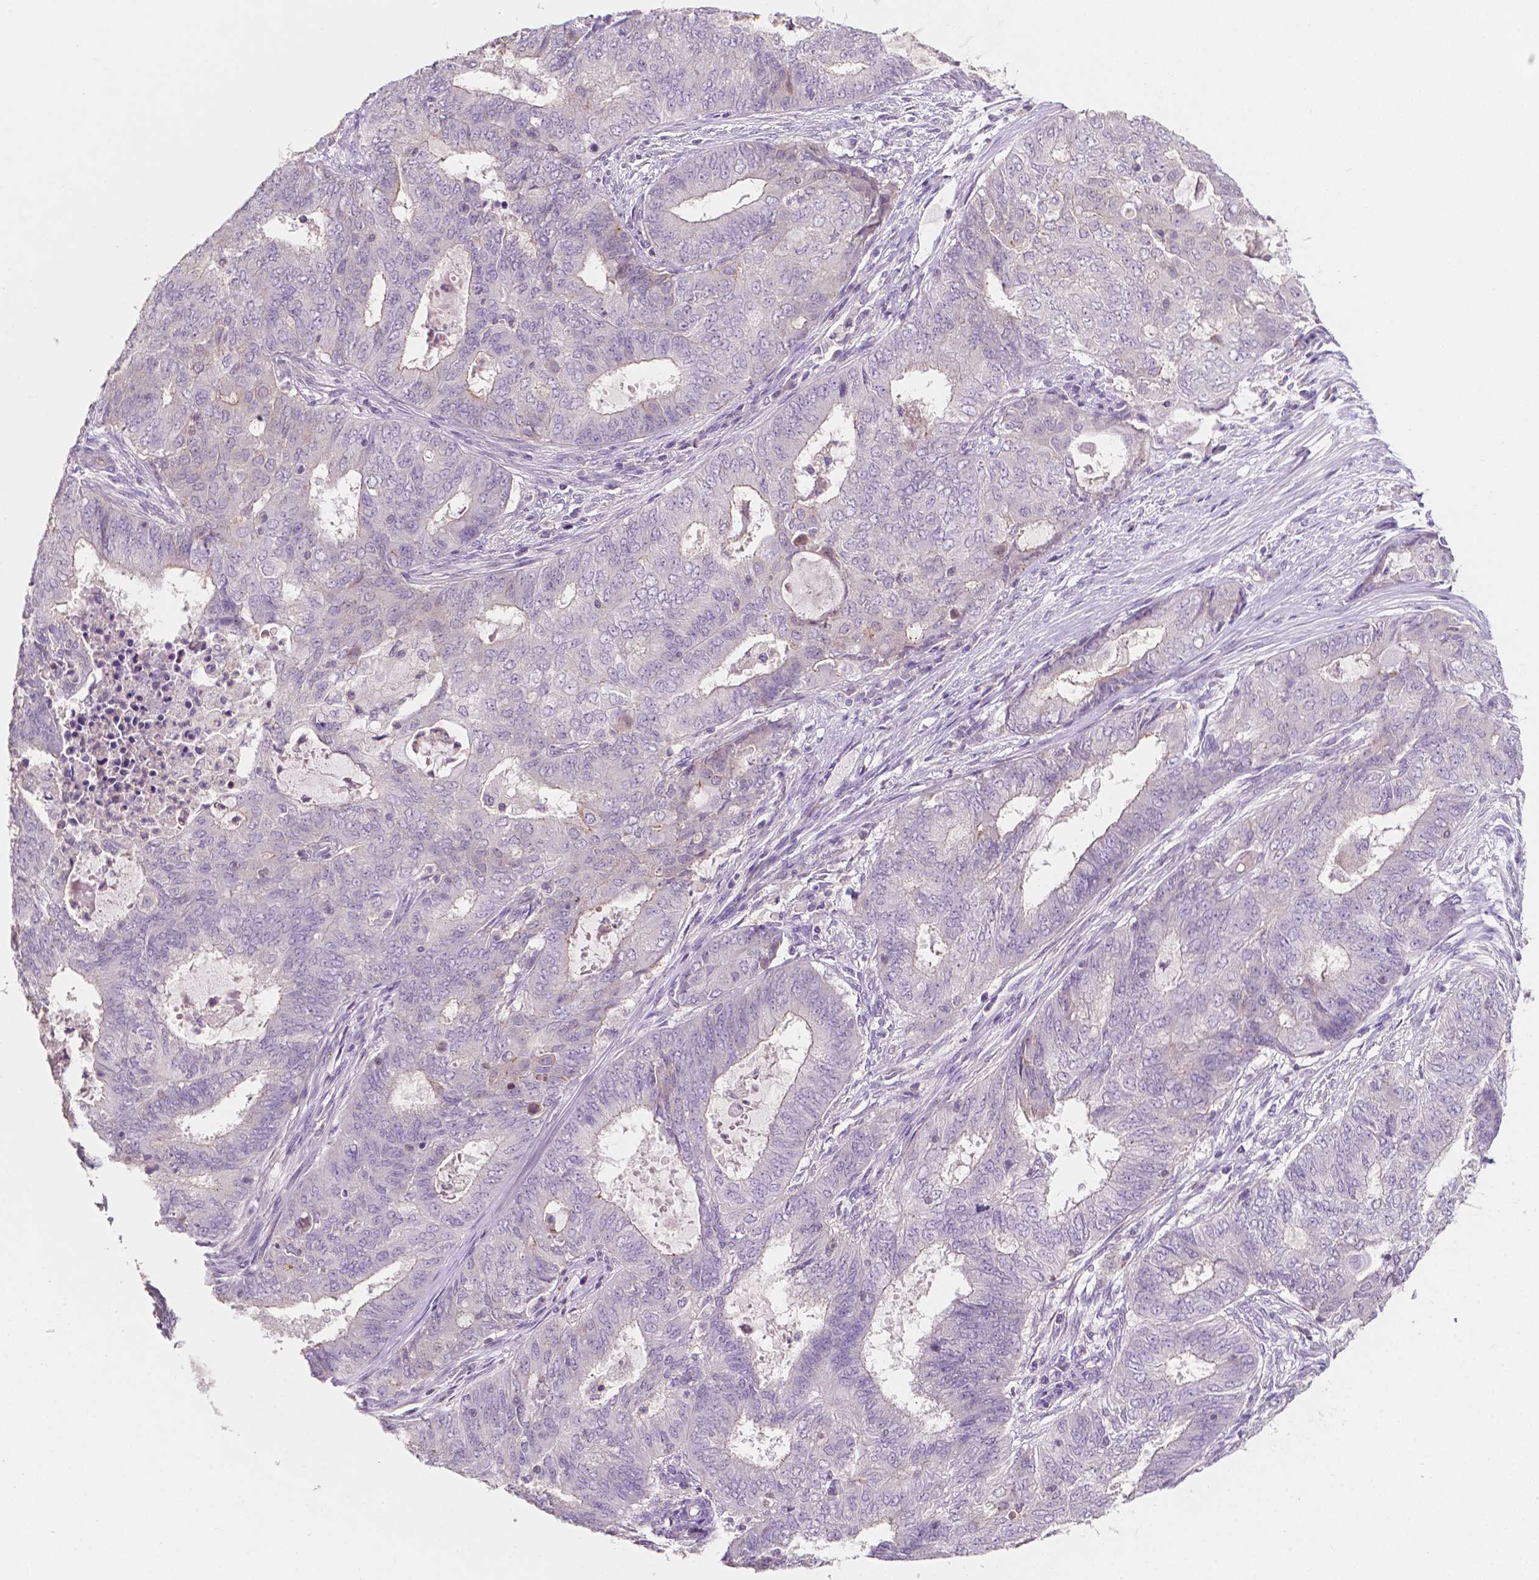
{"staining": {"intensity": "negative", "quantity": "none", "location": "none"}, "tissue": "endometrial cancer", "cell_type": "Tumor cells", "image_type": "cancer", "snomed": [{"axis": "morphology", "description": "Adenocarcinoma, NOS"}, {"axis": "topography", "description": "Endometrium"}], "caption": "An immunohistochemistry (IHC) micrograph of endometrial adenocarcinoma is shown. There is no staining in tumor cells of endometrial adenocarcinoma.", "gene": "EGFR", "patient": {"sex": "female", "age": 62}}